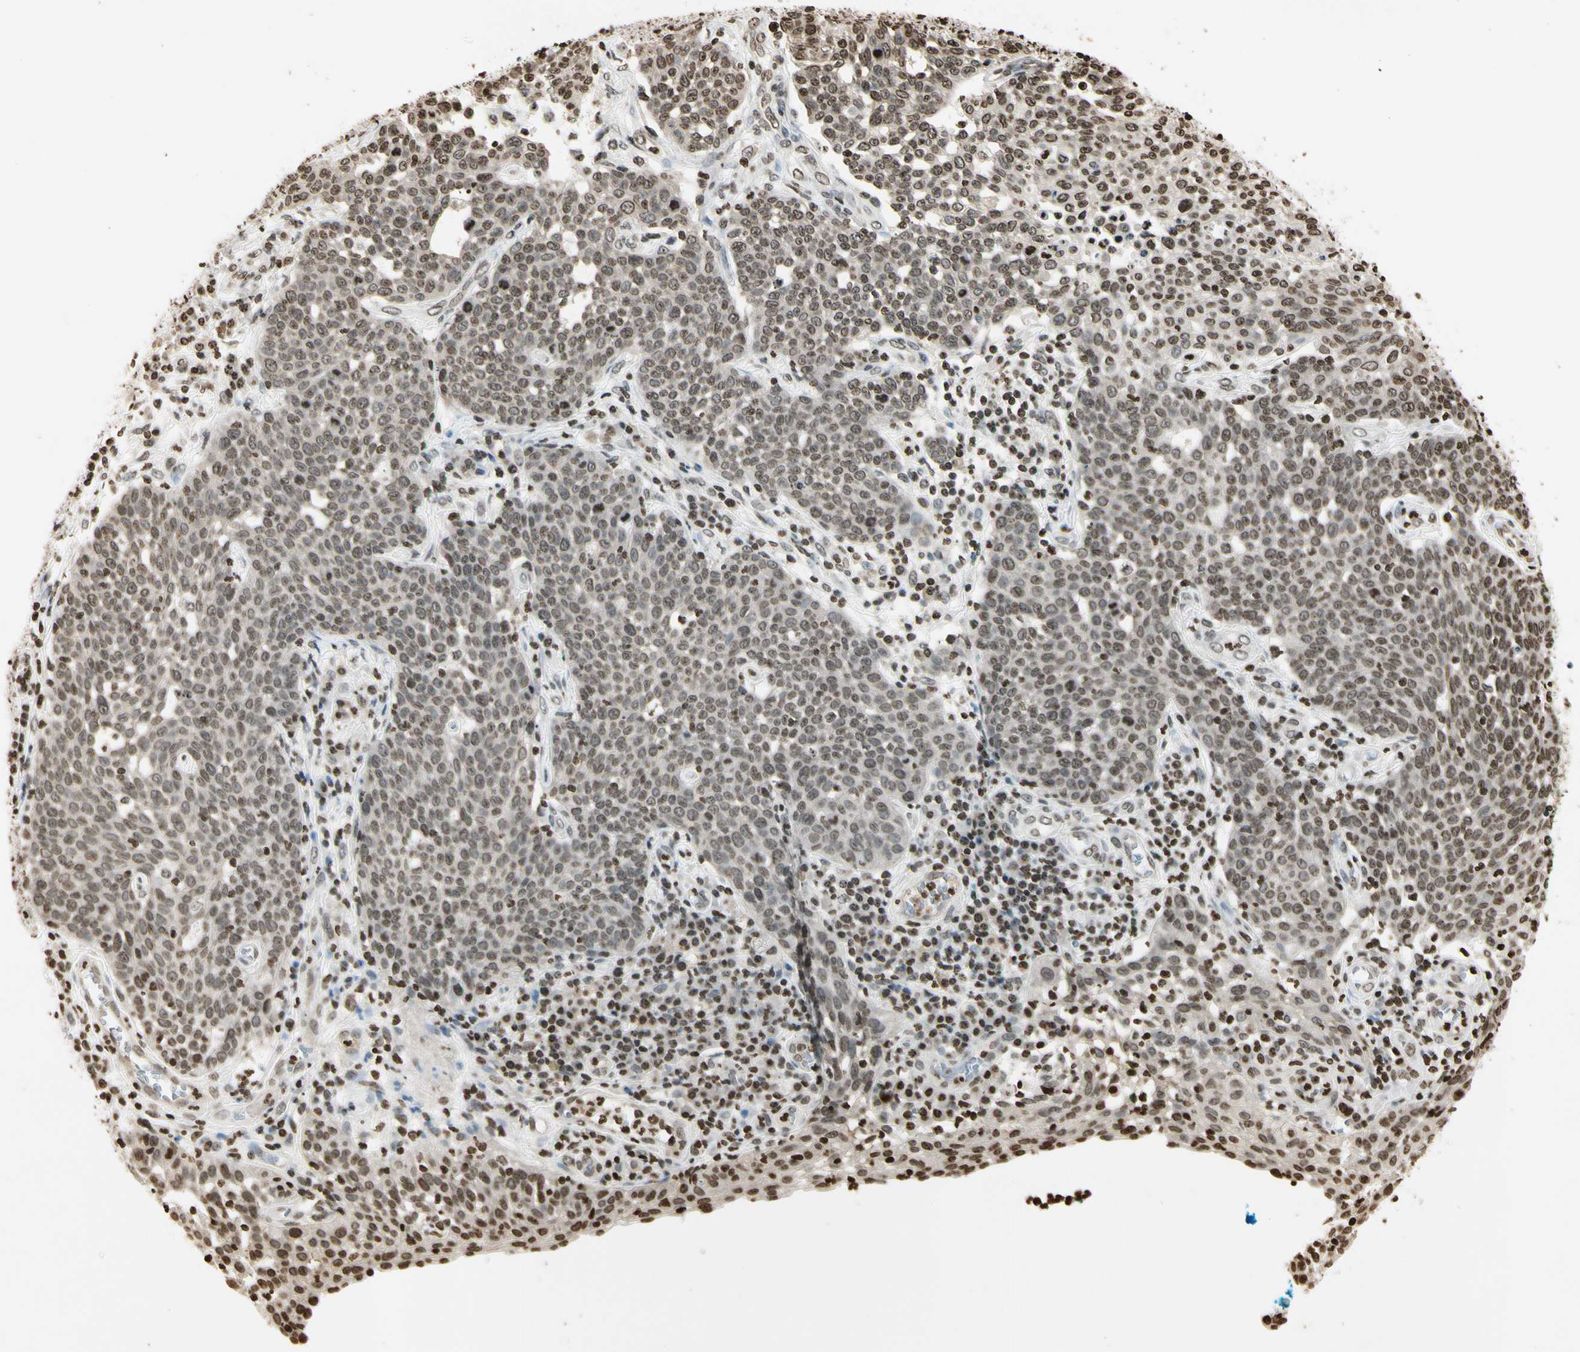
{"staining": {"intensity": "weak", "quantity": ">75%", "location": "nuclear"}, "tissue": "cervical cancer", "cell_type": "Tumor cells", "image_type": "cancer", "snomed": [{"axis": "morphology", "description": "Squamous cell carcinoma, NOS"}, {"axis": "topography", "description": "Cervix"}], "caption": "Approximately >75% of tumor cells in human cervical cancer (squamous cell carcinoma) display weak nuclear protein expression as visualized by brown immunohistochemical staining.", "gene": "RORA", "patient": {"sex": "female", "age": 34}}